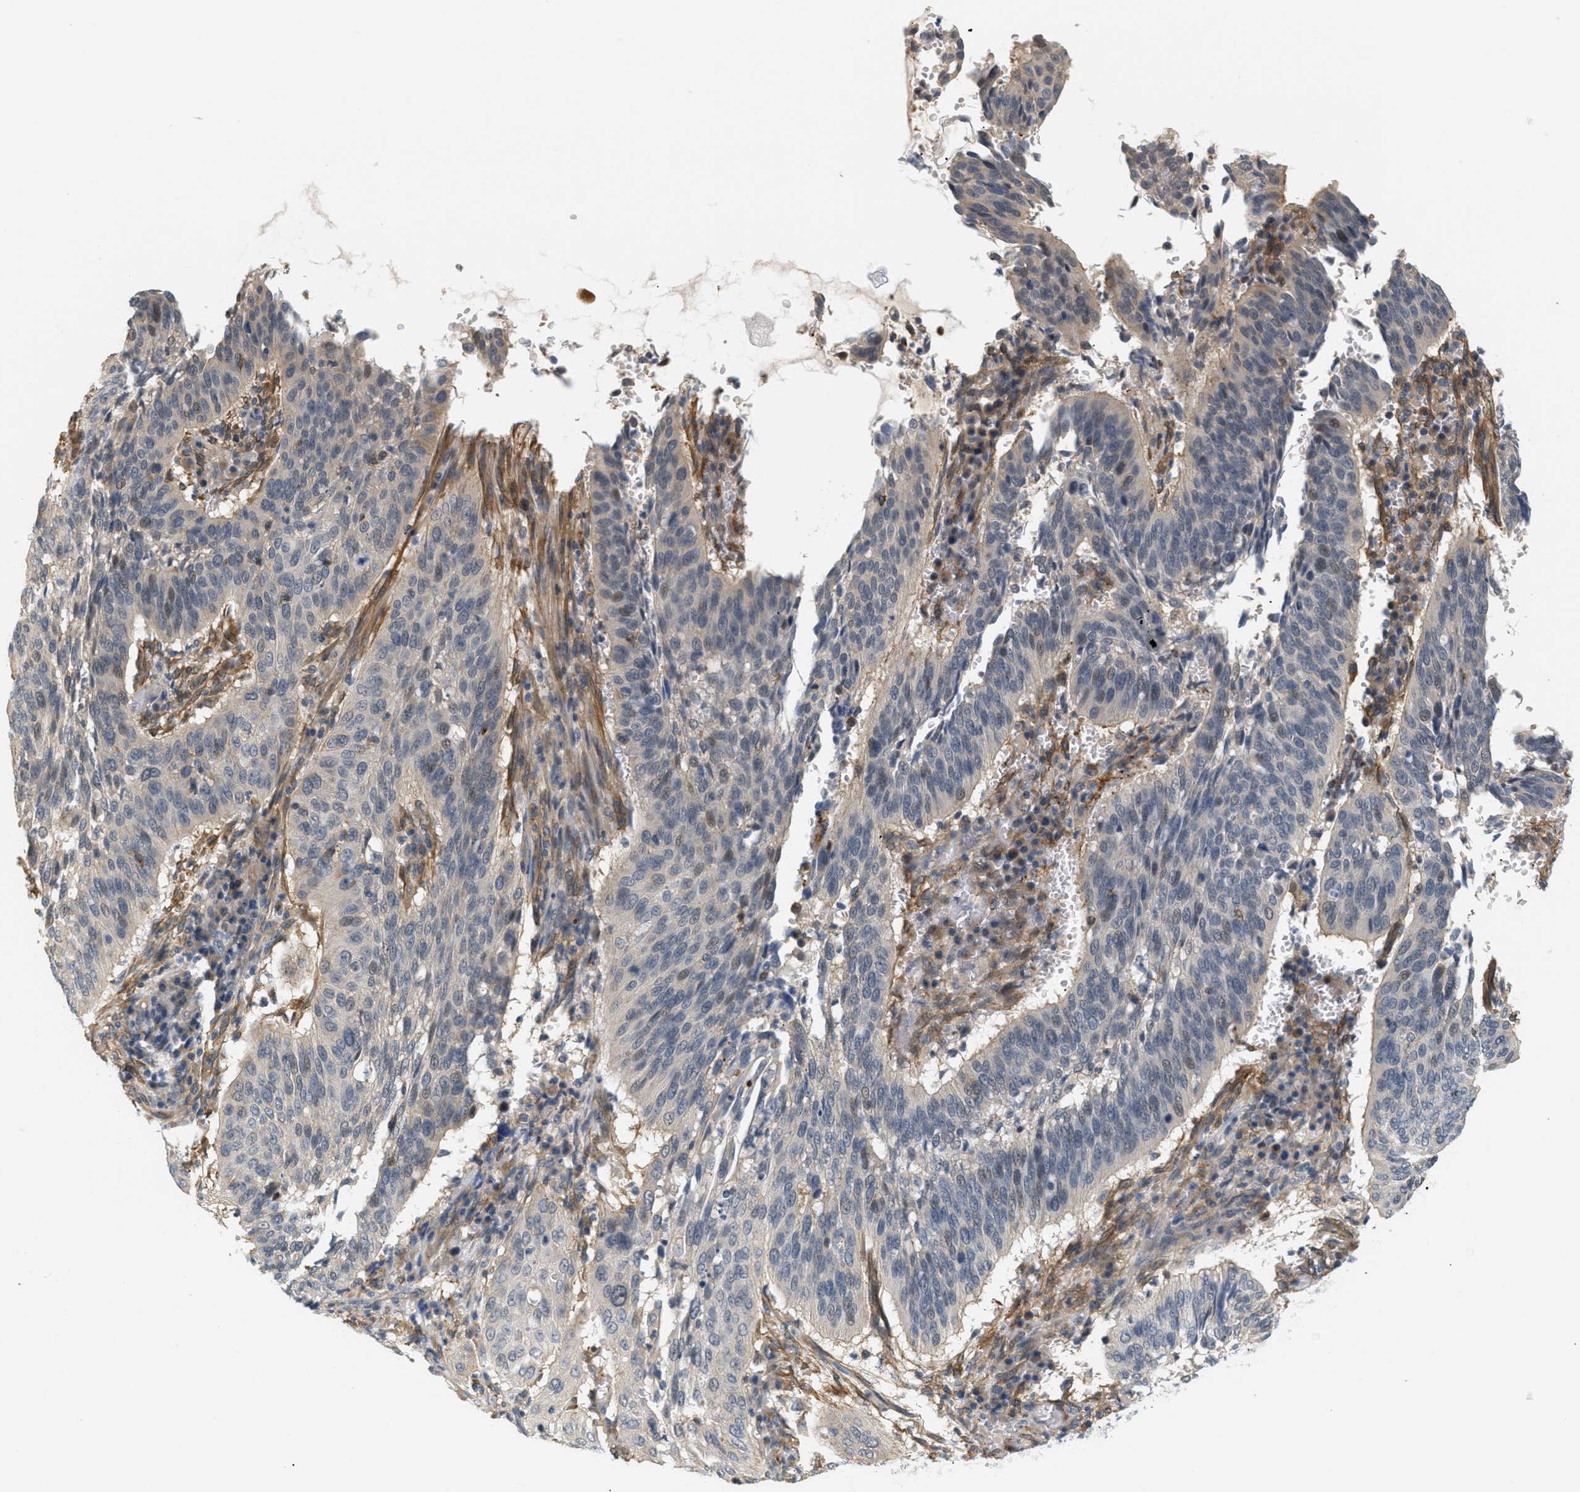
{"staining": {"intensity": "weak", "quantity": "<25%", "location": "nuclear"}, "tissue": "cervical cancer", "cell_type": "Tumor cells", "image_type": "cancer", "snomed": [{"axis": "morphology", "description": "Normal tissue, NOS"}, {"axis": "morphology", "description": "Squamous cell carcinoma, NOS"}, {"axis": "topography", "description": "Cervix"}], "caption": "DAB immunohistochemical staining of human cervical cancer displays no significant positivity in tumor cells.", "gene": "CORO2B", "patient": {"sex": "female", "age": 39}}